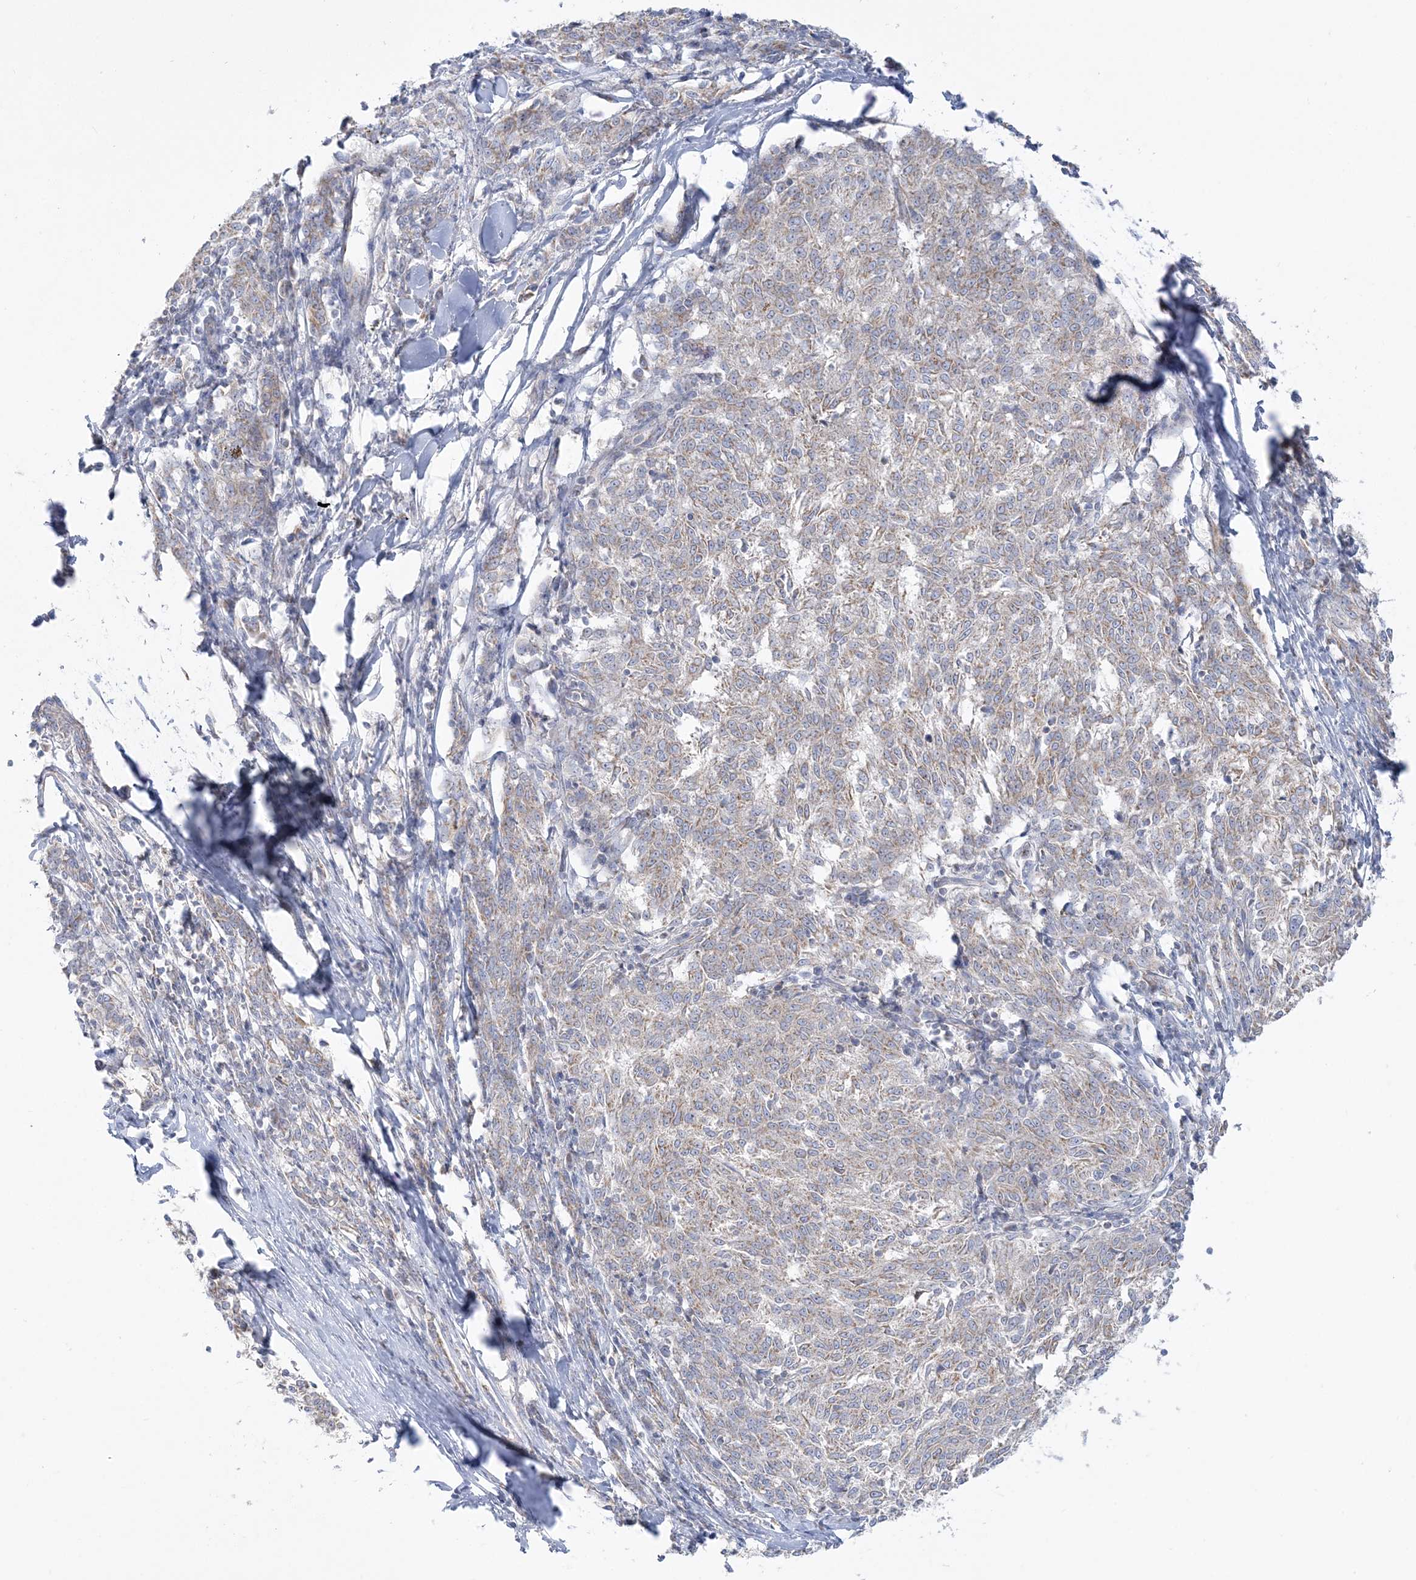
{"staining": {"intensity": "weak", "quantity": "<25%", "location": "cytoplasmic/membranous"}, "tissue": "melanoma", "cell_type": "Tumor cells", "image_type": "cancer", "snomed": [{"axis": "morphology", "description": "Malignant melanoma, NOS"}, {"axis": "topography", "description": "Skin"}], "caption": "Immunohistochemical staining of human malignant melanoma demonstrates no significant staining in tumor cells.", "gene": "TBC1D14", "patient": {"sex": "female", "age": 72}}